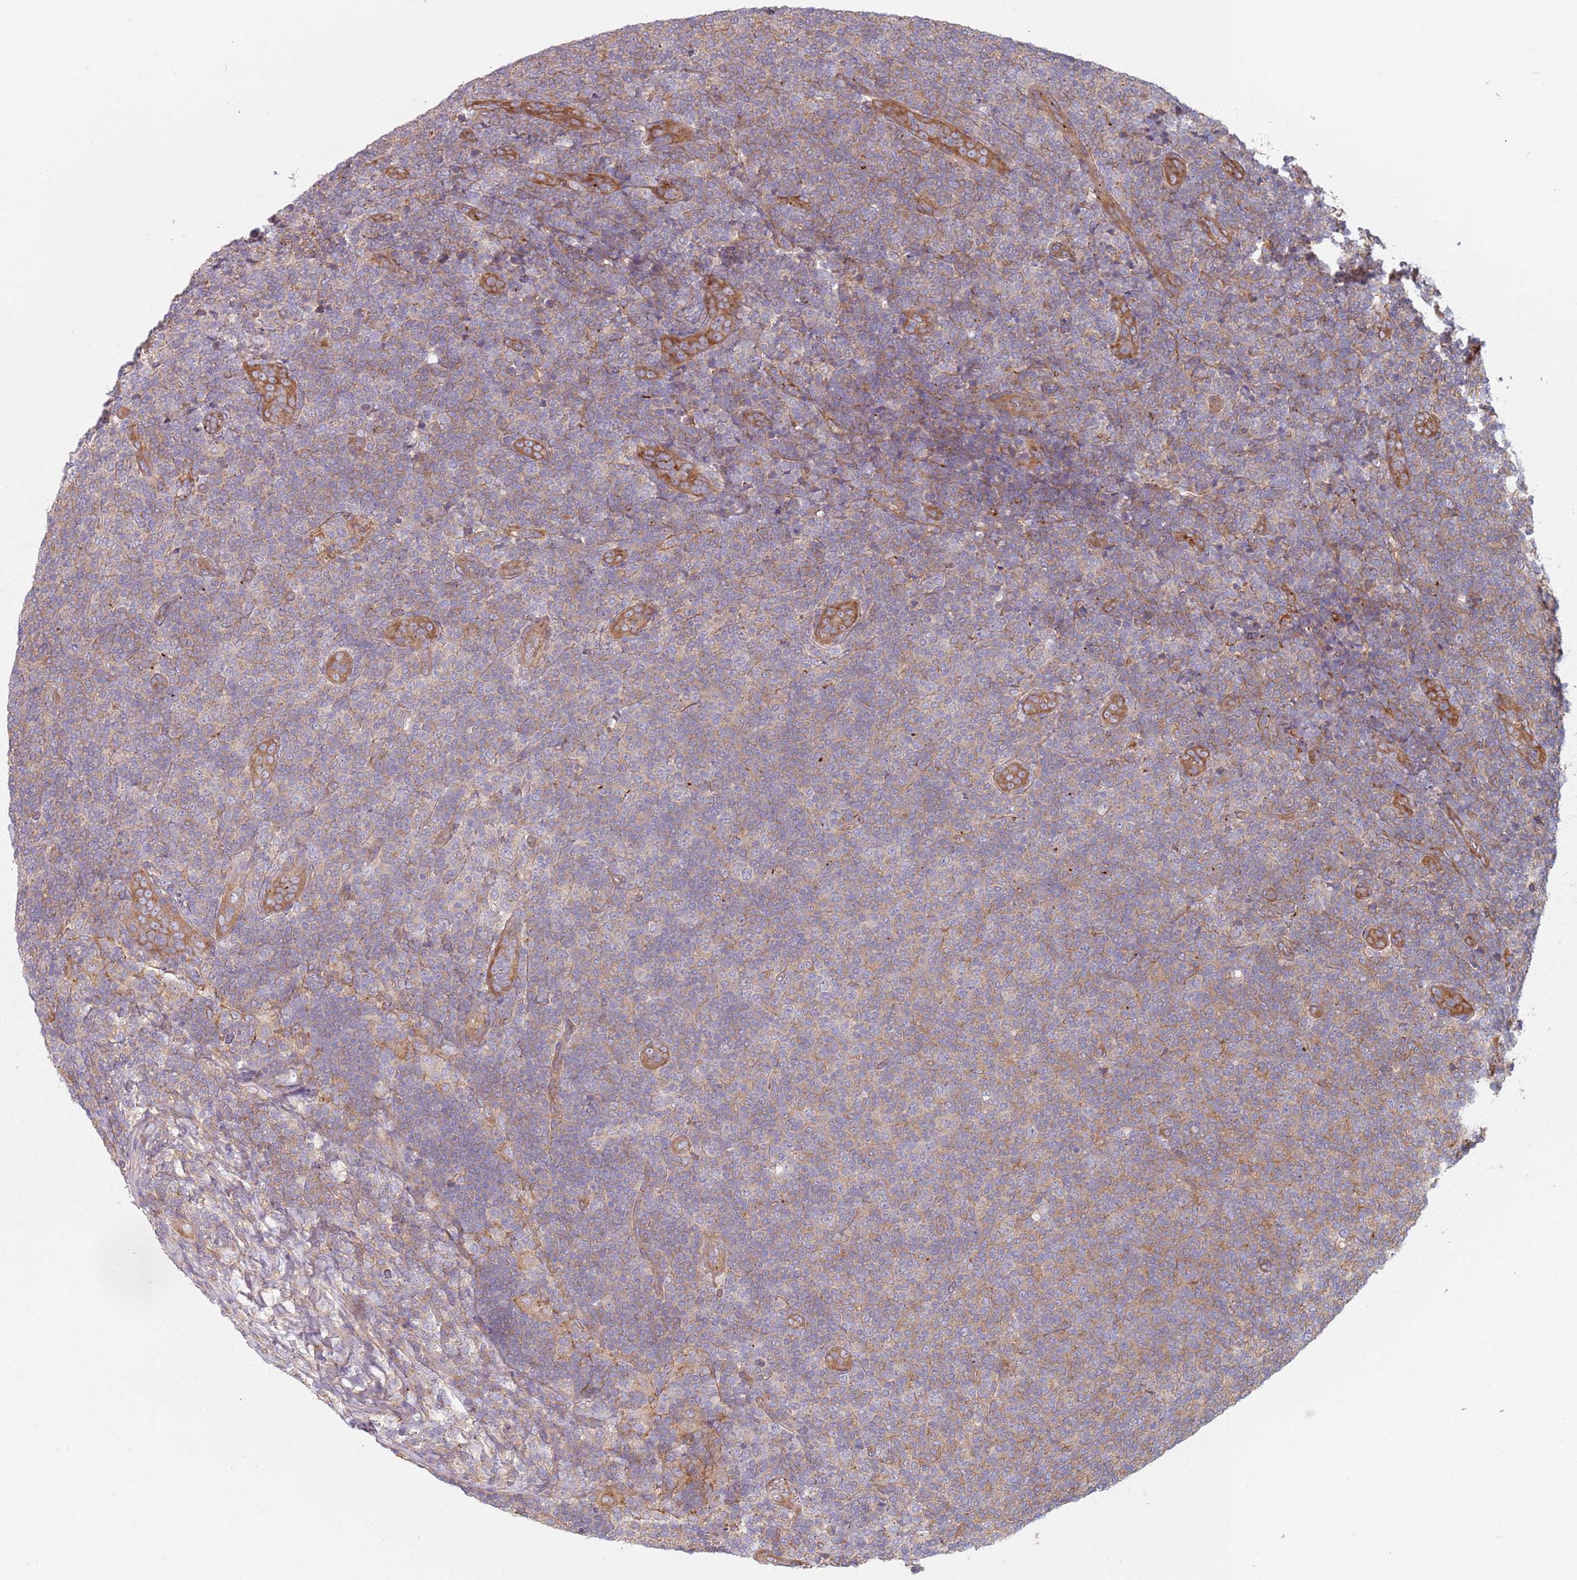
{"staining": {"intensity": "weak", "quantity": "25%-75%", "location": "cytoplasmic/membranous"}, "tissue": "lymphoma", "cell_type": "Tumor cells", "image_type": "cancer", "snomed": [{"axis": "morphology", "description": "Malignant lymphoma, non-Hodgkin's type, Low grade"}, {"axis": "topography", "description": "Lymph node"}], "caption": "The immunohistochemical stain highlights weak cytoplasmic/membranous positivity in tumor cells of malignant lymphoma, non-Hodgkin's type (low-grade) tissue. Immunohistochemistry (ihc) stains the protein of interest in brown and the nuclei are stained blue.", "gene": "SPDL1", "patient": {"sex": "male", "age": 66}}